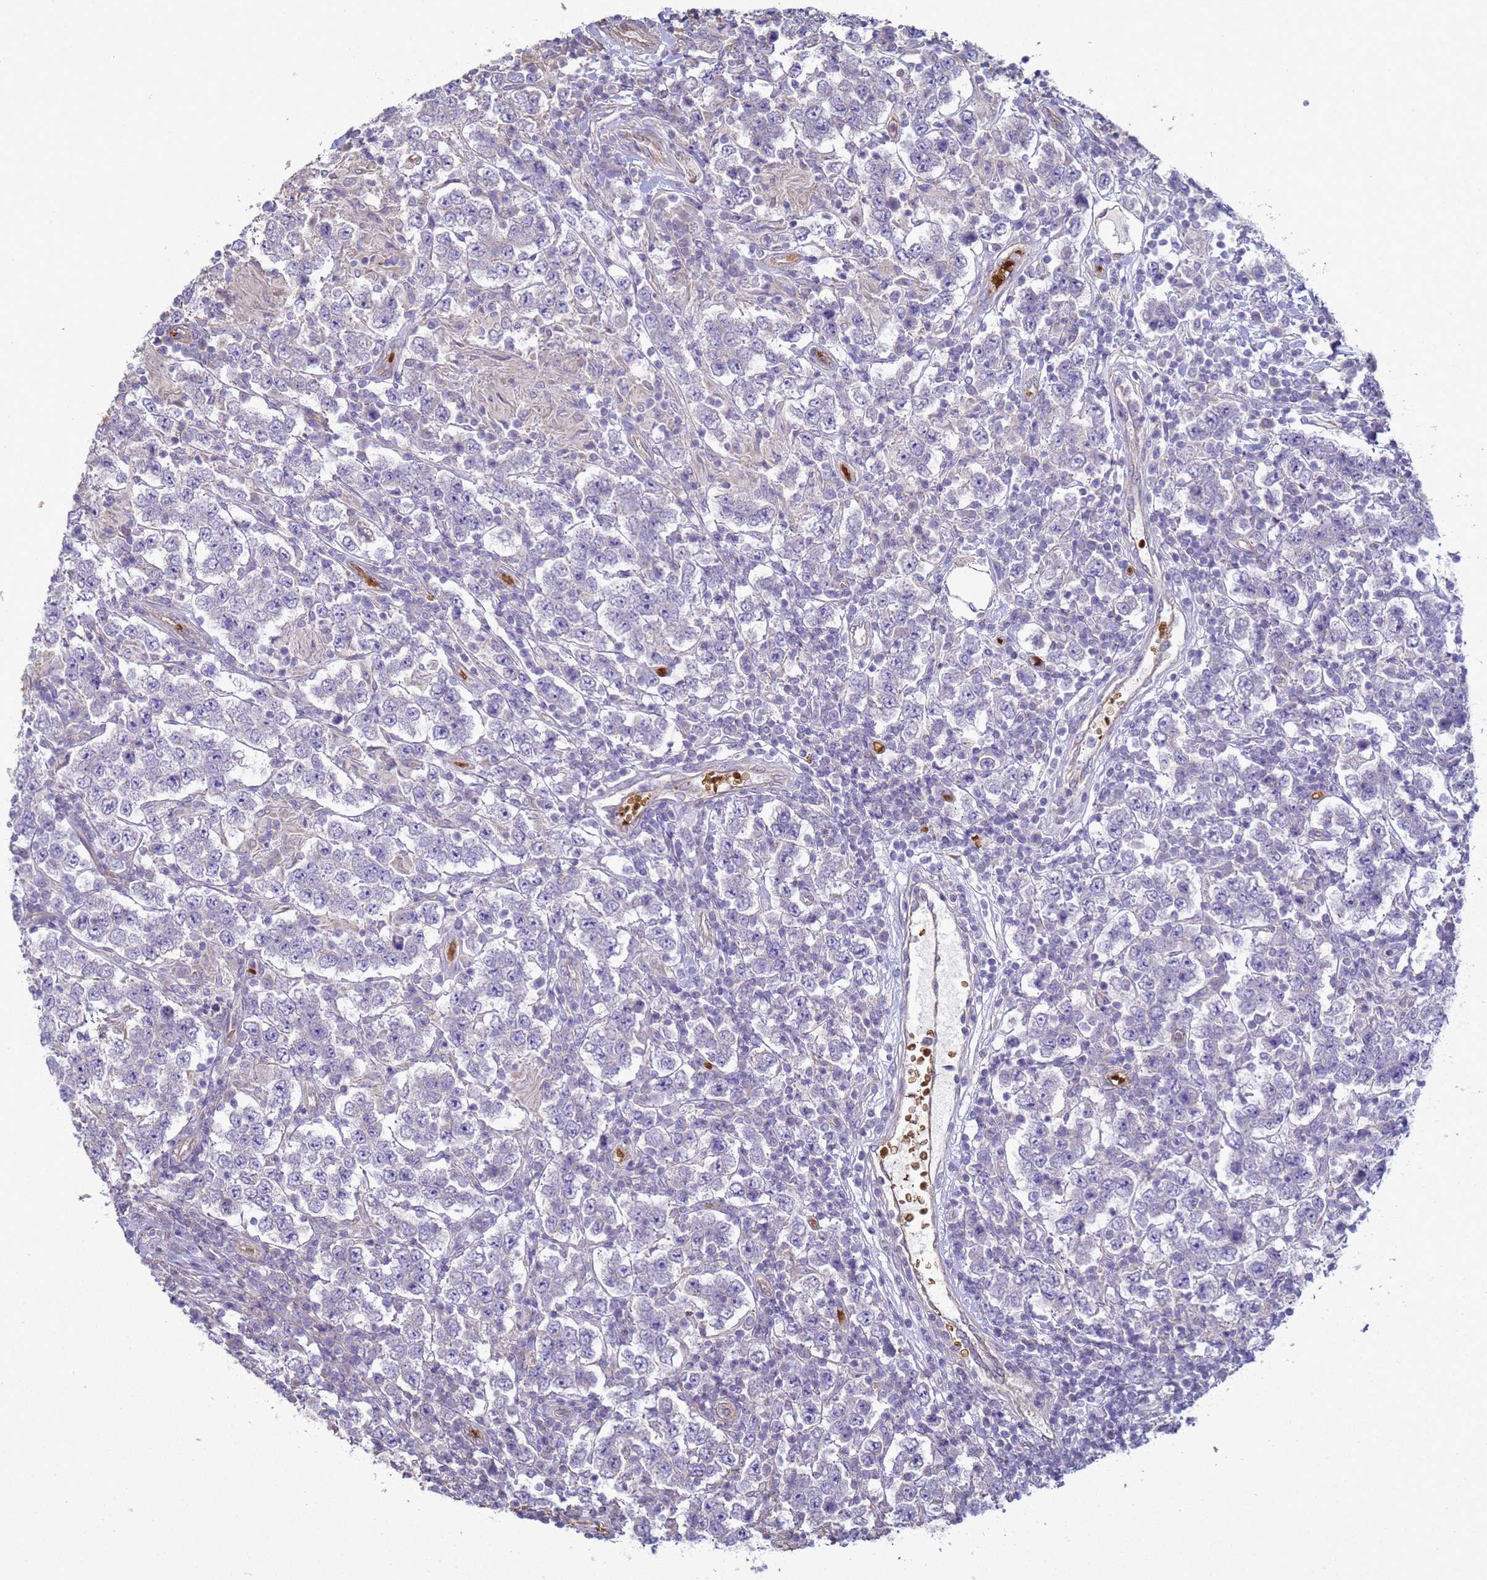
{"staining": {"intensity": "negative", "quantity": "none", "location": "none"}, "tissue": "testis cancer", "cell_type": "Tumor cells", "image_type": "cancer", "snomed": [{"axis": "morphology", "description": "Normal tissue, NOS"}, {"axis": "morphology", "description": "Urothelial carcinoma, High grade"}, {"axis": "morphology", "description": "Seminoma, NOS"}, {"axis": "morphology", "description": "Carcinoma, Embryonal, NOS"}, {"axis": "topography", "description": "Urinary bladder"}, {"axis": "topography", "description": "Testis"}], "caption": "IHC micrograph of neoplastic tissue: testis cancer (high-grade urothelial carcinoma) stained with DAB exhibits no significant protein positivity in tumor cells.", "gene": "SGIP1", "patient": {"sex": "male", "age": 41}}